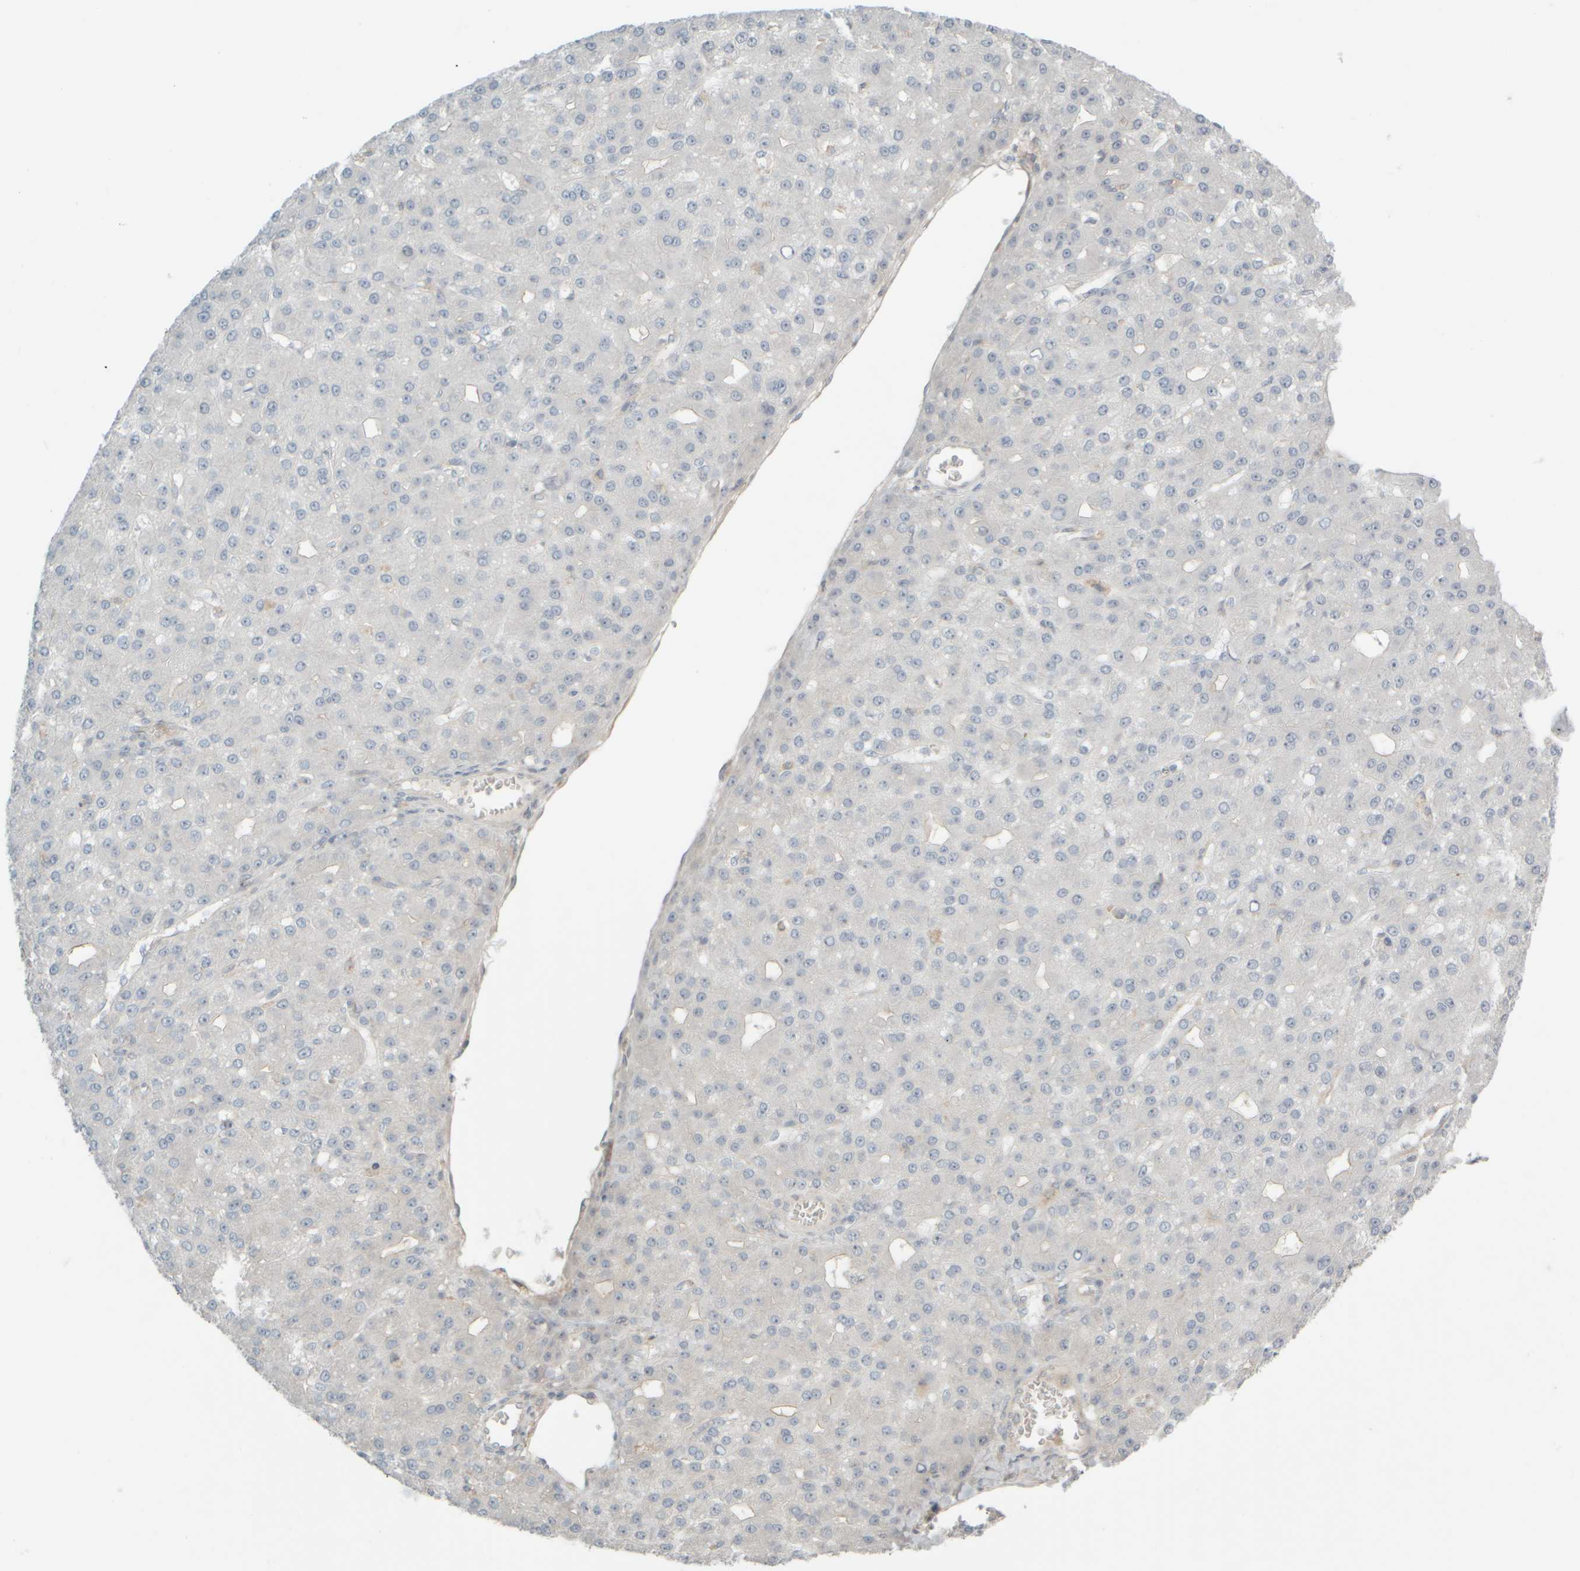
{"staining": {"intensity": "weak", "quantity": "<25%", "location": "cytoplasmic/membranous"}, "tissue": "liver cancer", "cell_type": "Tumor cells", "image_type": "cancer", "snomed": [{"axis": "morphology", "description": "Carcinoma, Hepatocellular, NOS"}, {"axis": "topography", "description": "Liver"}], "caption": "Tumor cells show no significant staining in liver cancer (hepatocellular carcinoma).", "gene": "HGS", "patient": {"sex": "male", "age": 67}}